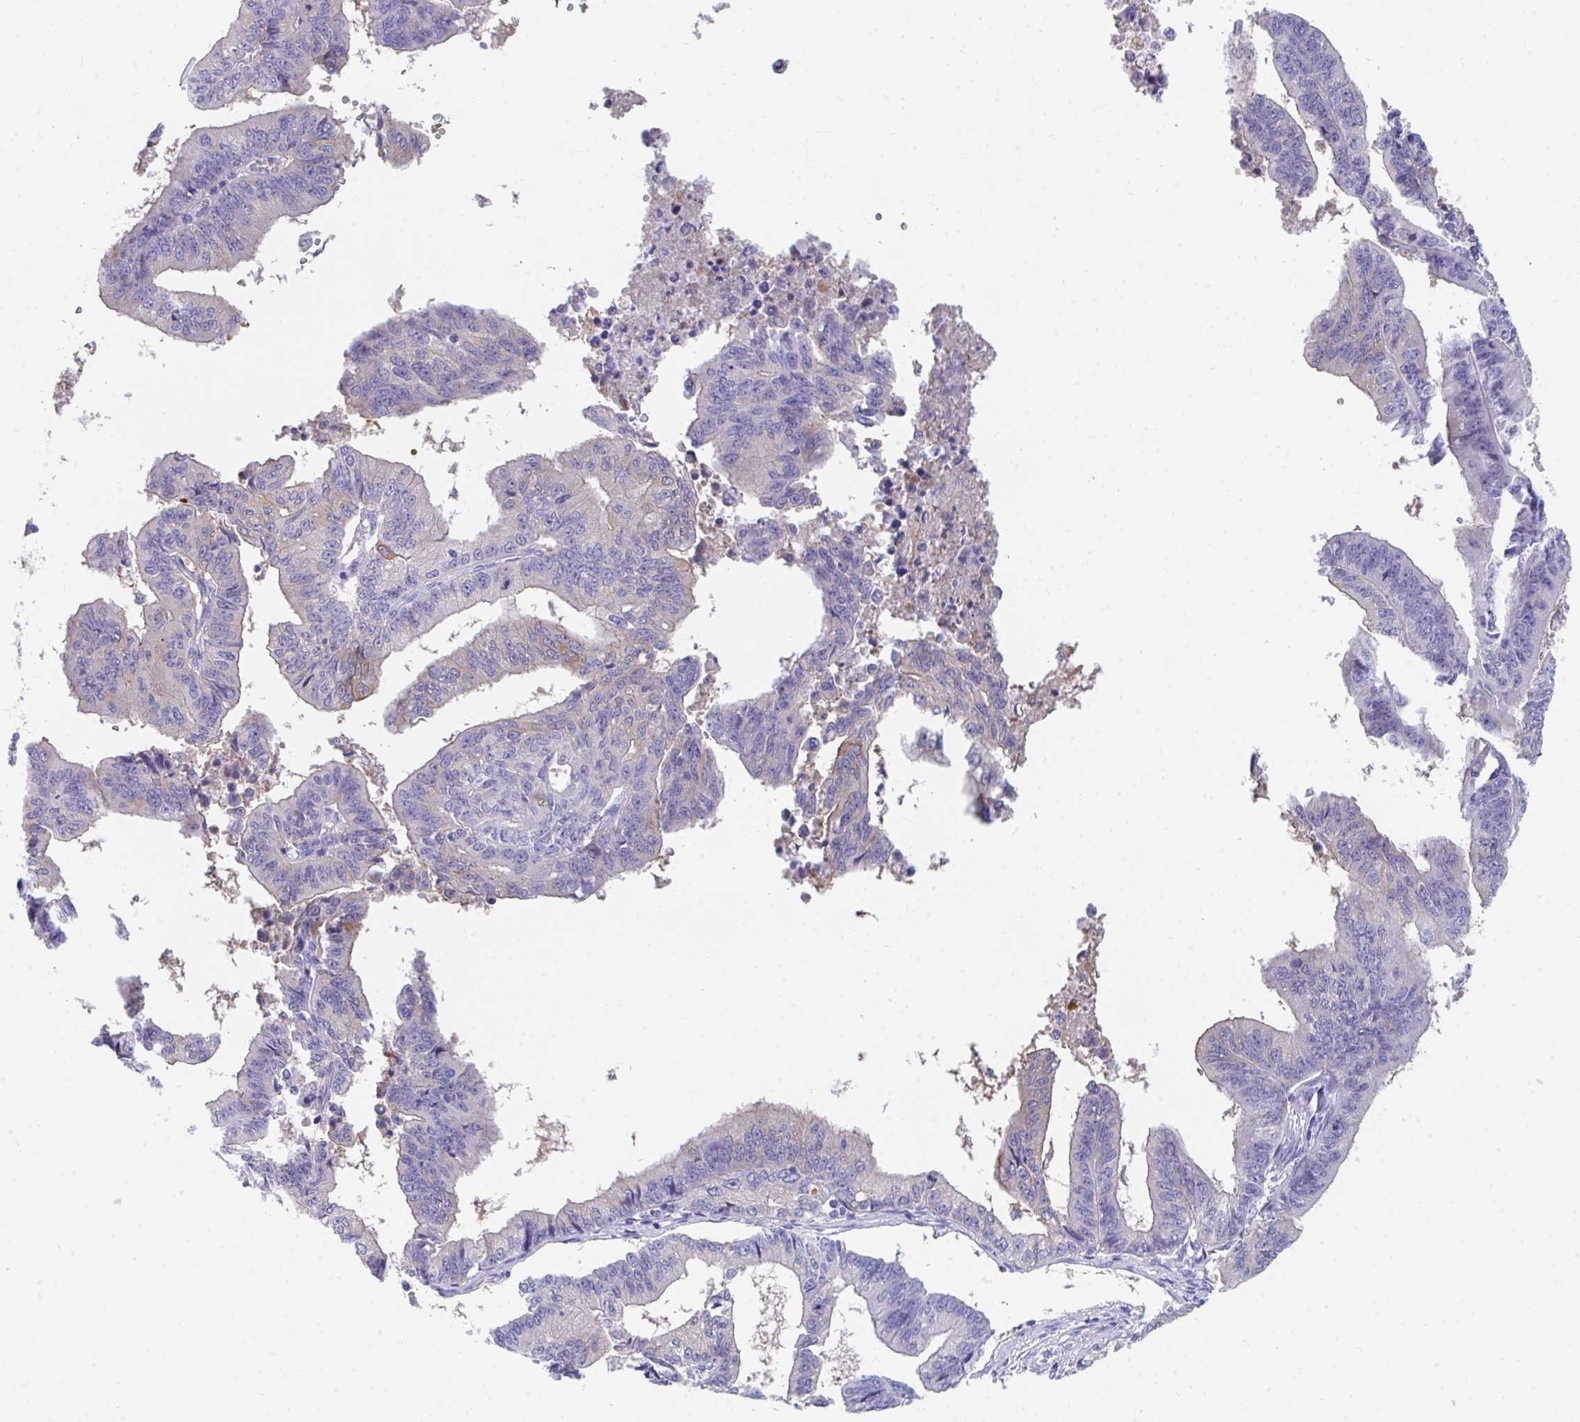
{"staining": {"intensity": "weak", "quantity": "<25%", "location": "cytoplasmic/membranous"}, "tissue": "endometrial cancer", "cell_type": "Tumor cells", "image_type": "cancer", "snomed": [{"axis": "morphology", "description": "Adenocarcinoma, NOS"}, {"axis": "topography", "description": "Endometrium"}], "caption": "There is no significant expression in tumor cells of endometrial adenocarcinoma.", "gene": "HGD", "patient": {"sex": "female", "age": 65}}